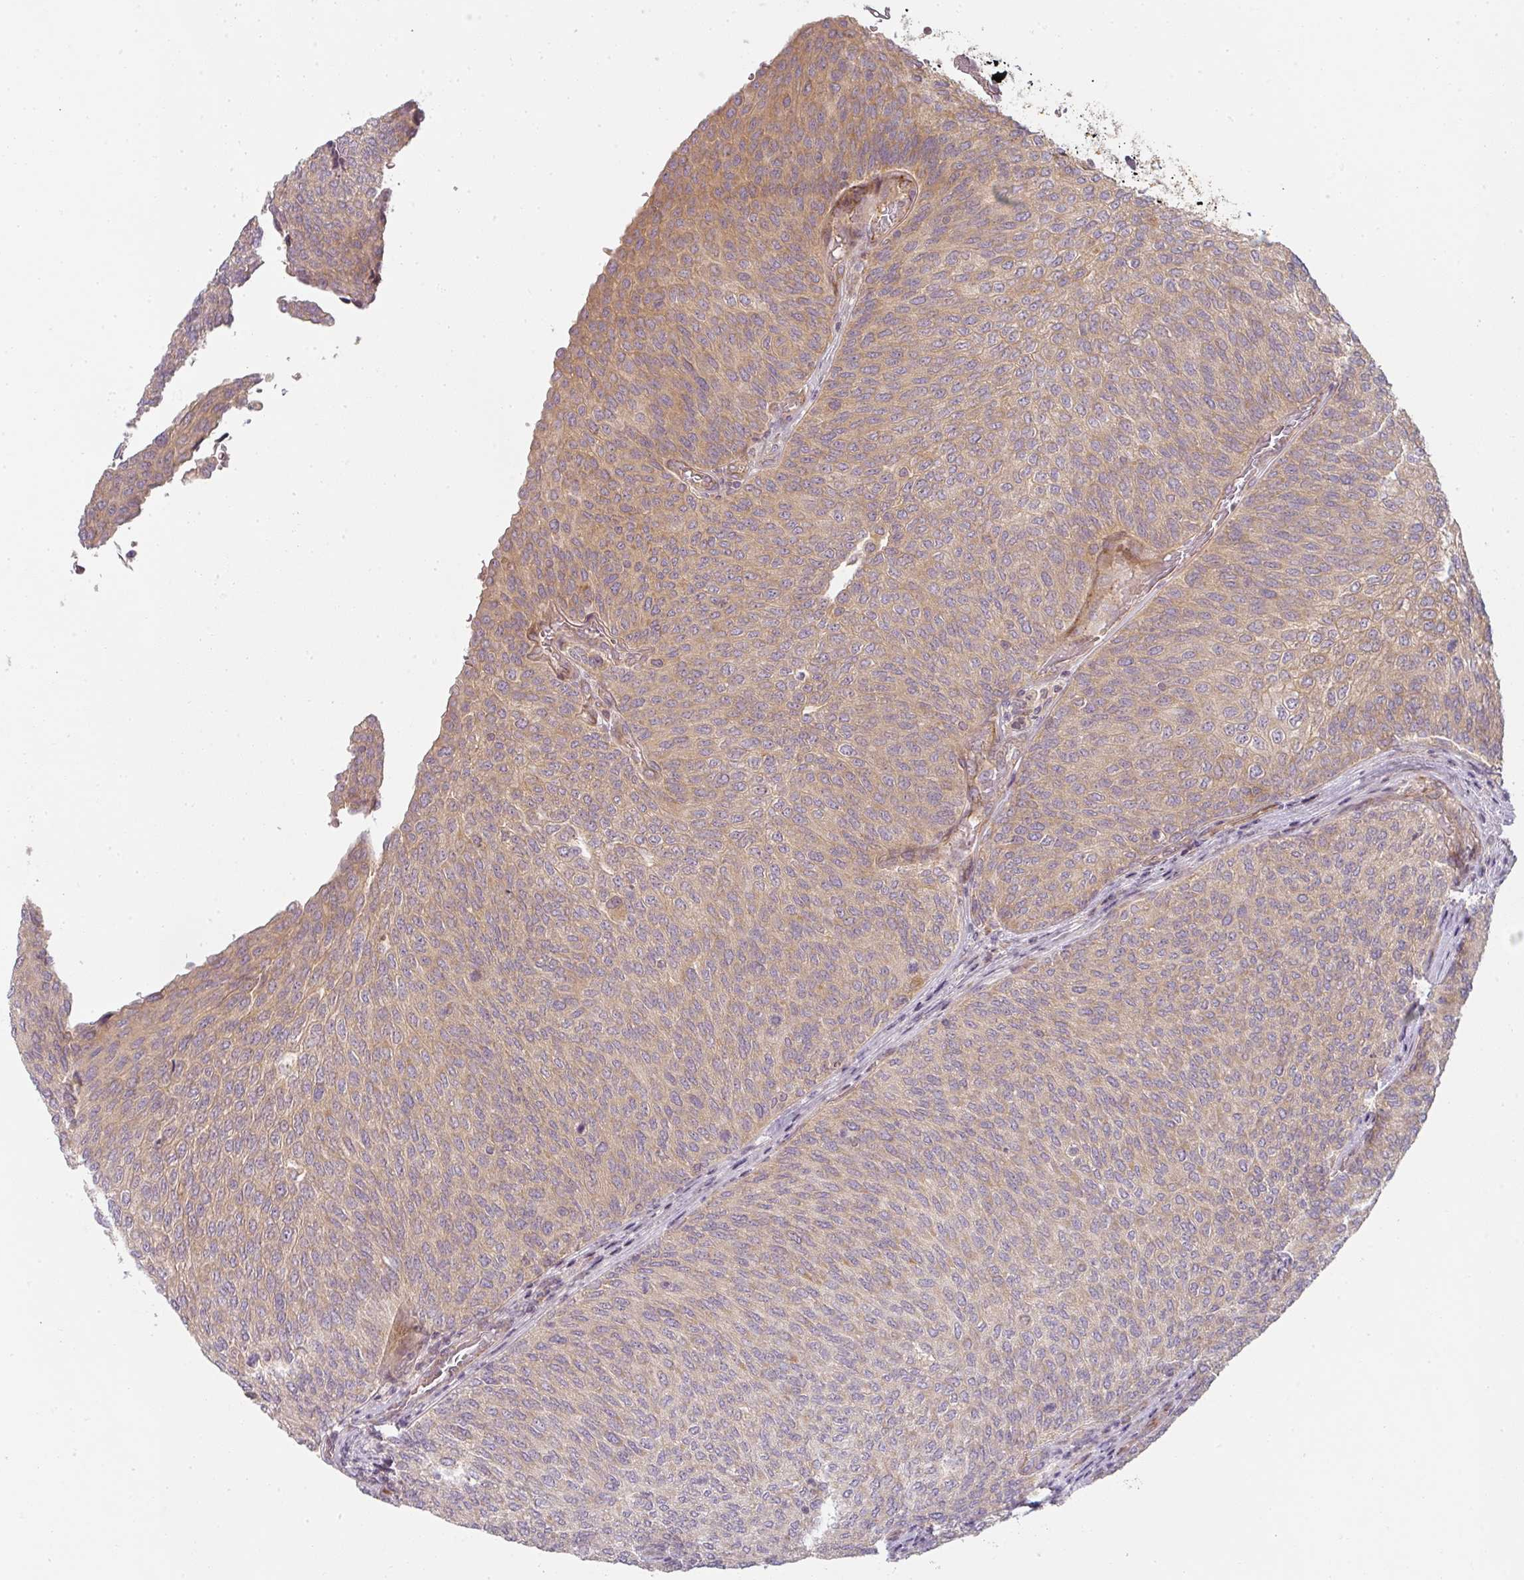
{"staining": {"intensity": "weak", "quantity": "25%-75%", "location": "cytoplasmic/membranous"}, "tissue": "urothelial cancer", "cell_type": "Tumor cells", "image_type": "cancer", "snomed": [{"axis": "morphology", "description": "Urothelial carcinoma, Low grade"}, {"axis": "topography", "description": "Urinary bladder"}], "caption": "Low-grade urothelial carcinoma stained for a protein reveals weak cytoplasmic/membranous positivity in tumor cells.", "gene": "CNOT1", "patient": {"sex": "female", "age": 79}}